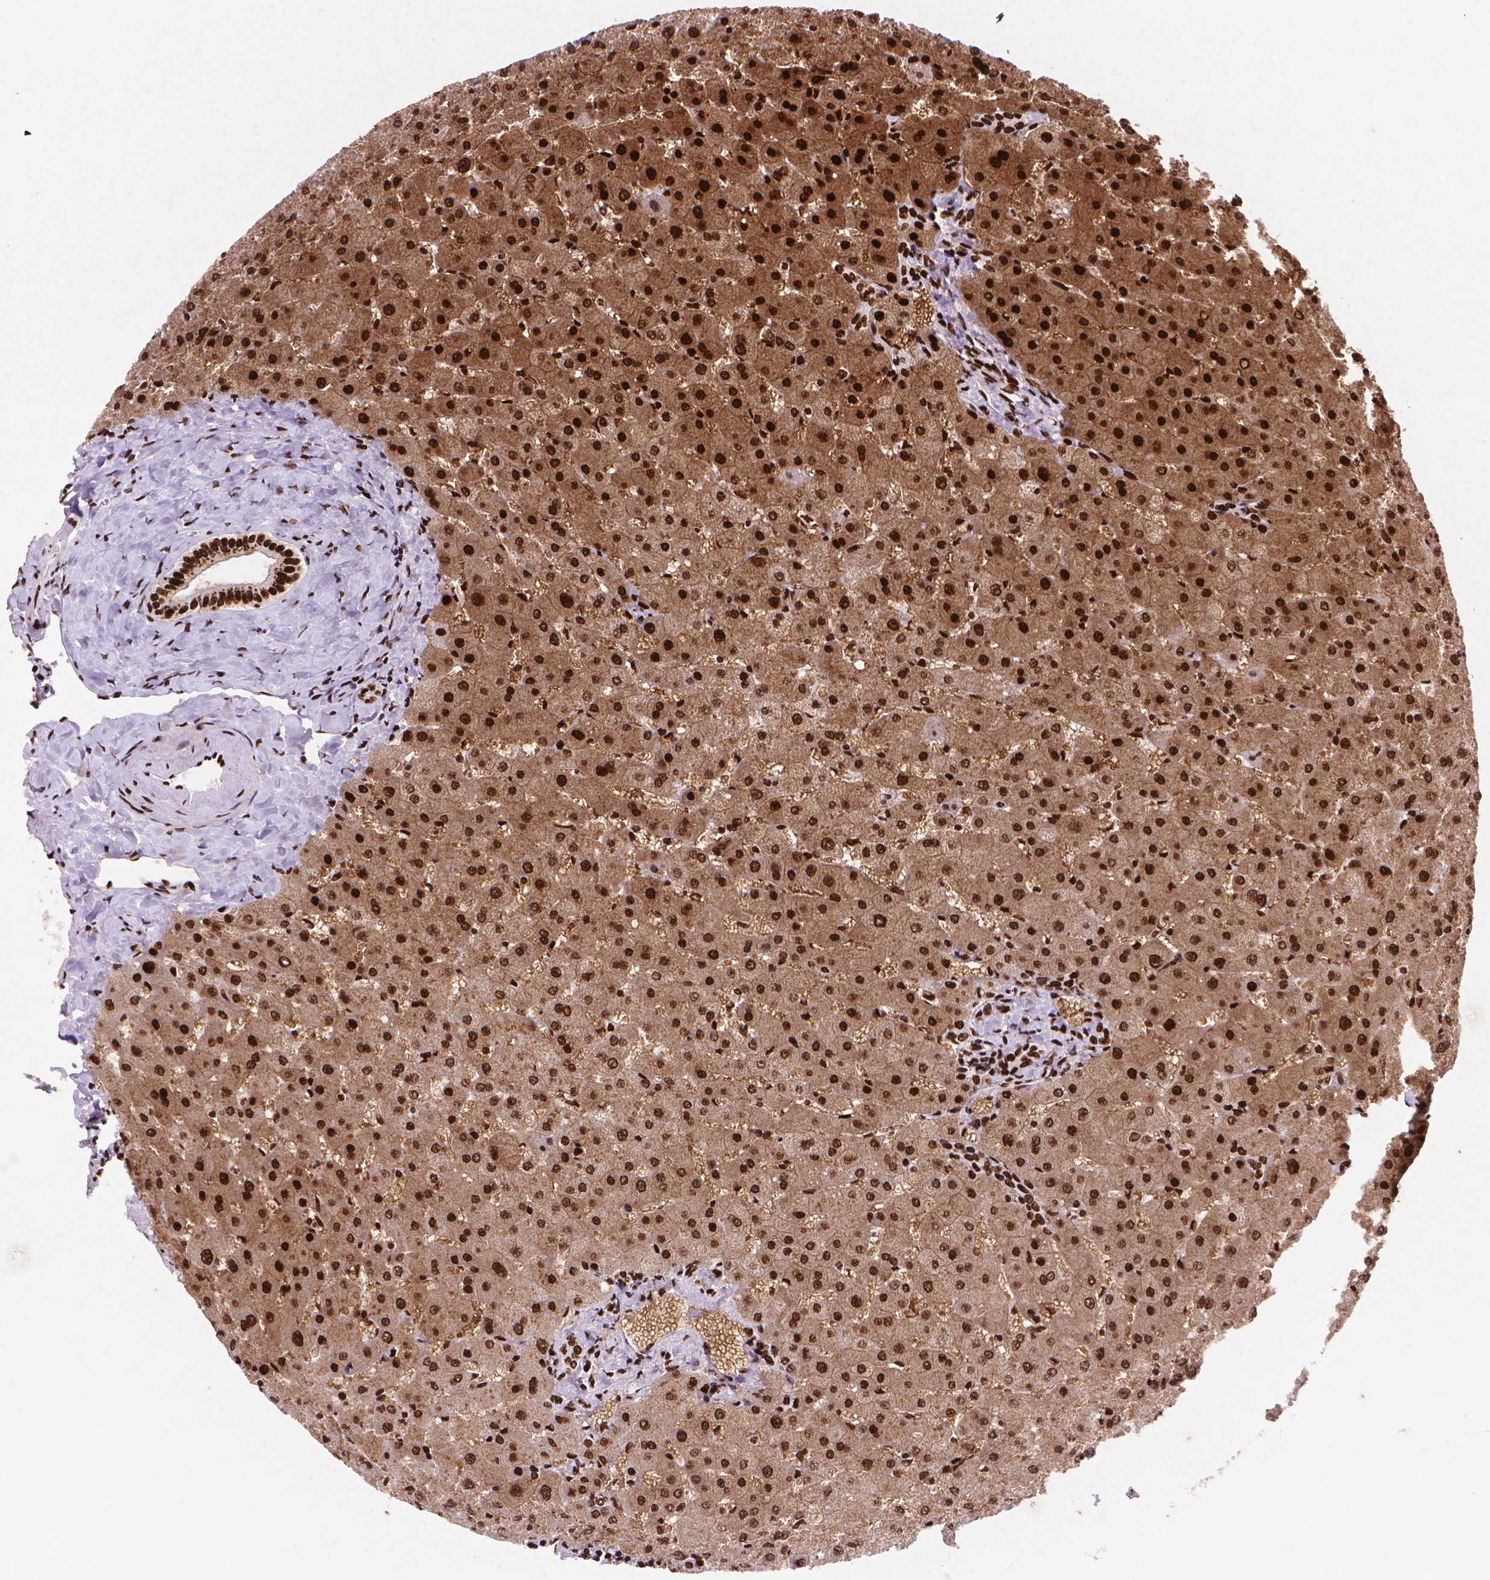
{"staining": {"intensity": "strong", "quantity": ">75%", "location": "nuclear"}, "tissue": "liver", "cell_type": "Cholangiocytes", "image_type": "normal", "snomed": [{"axis": "morphology", "description": "Normal tissue, NOS"}, {"axis": "topography", "description": "Liver"}], "caption": "A high amount of strong nuclear staining is identified in about >75% of cholangiocytes in benign liver.", "gene": "CITED2", "patient": {"sex": "female", "age": 50}}